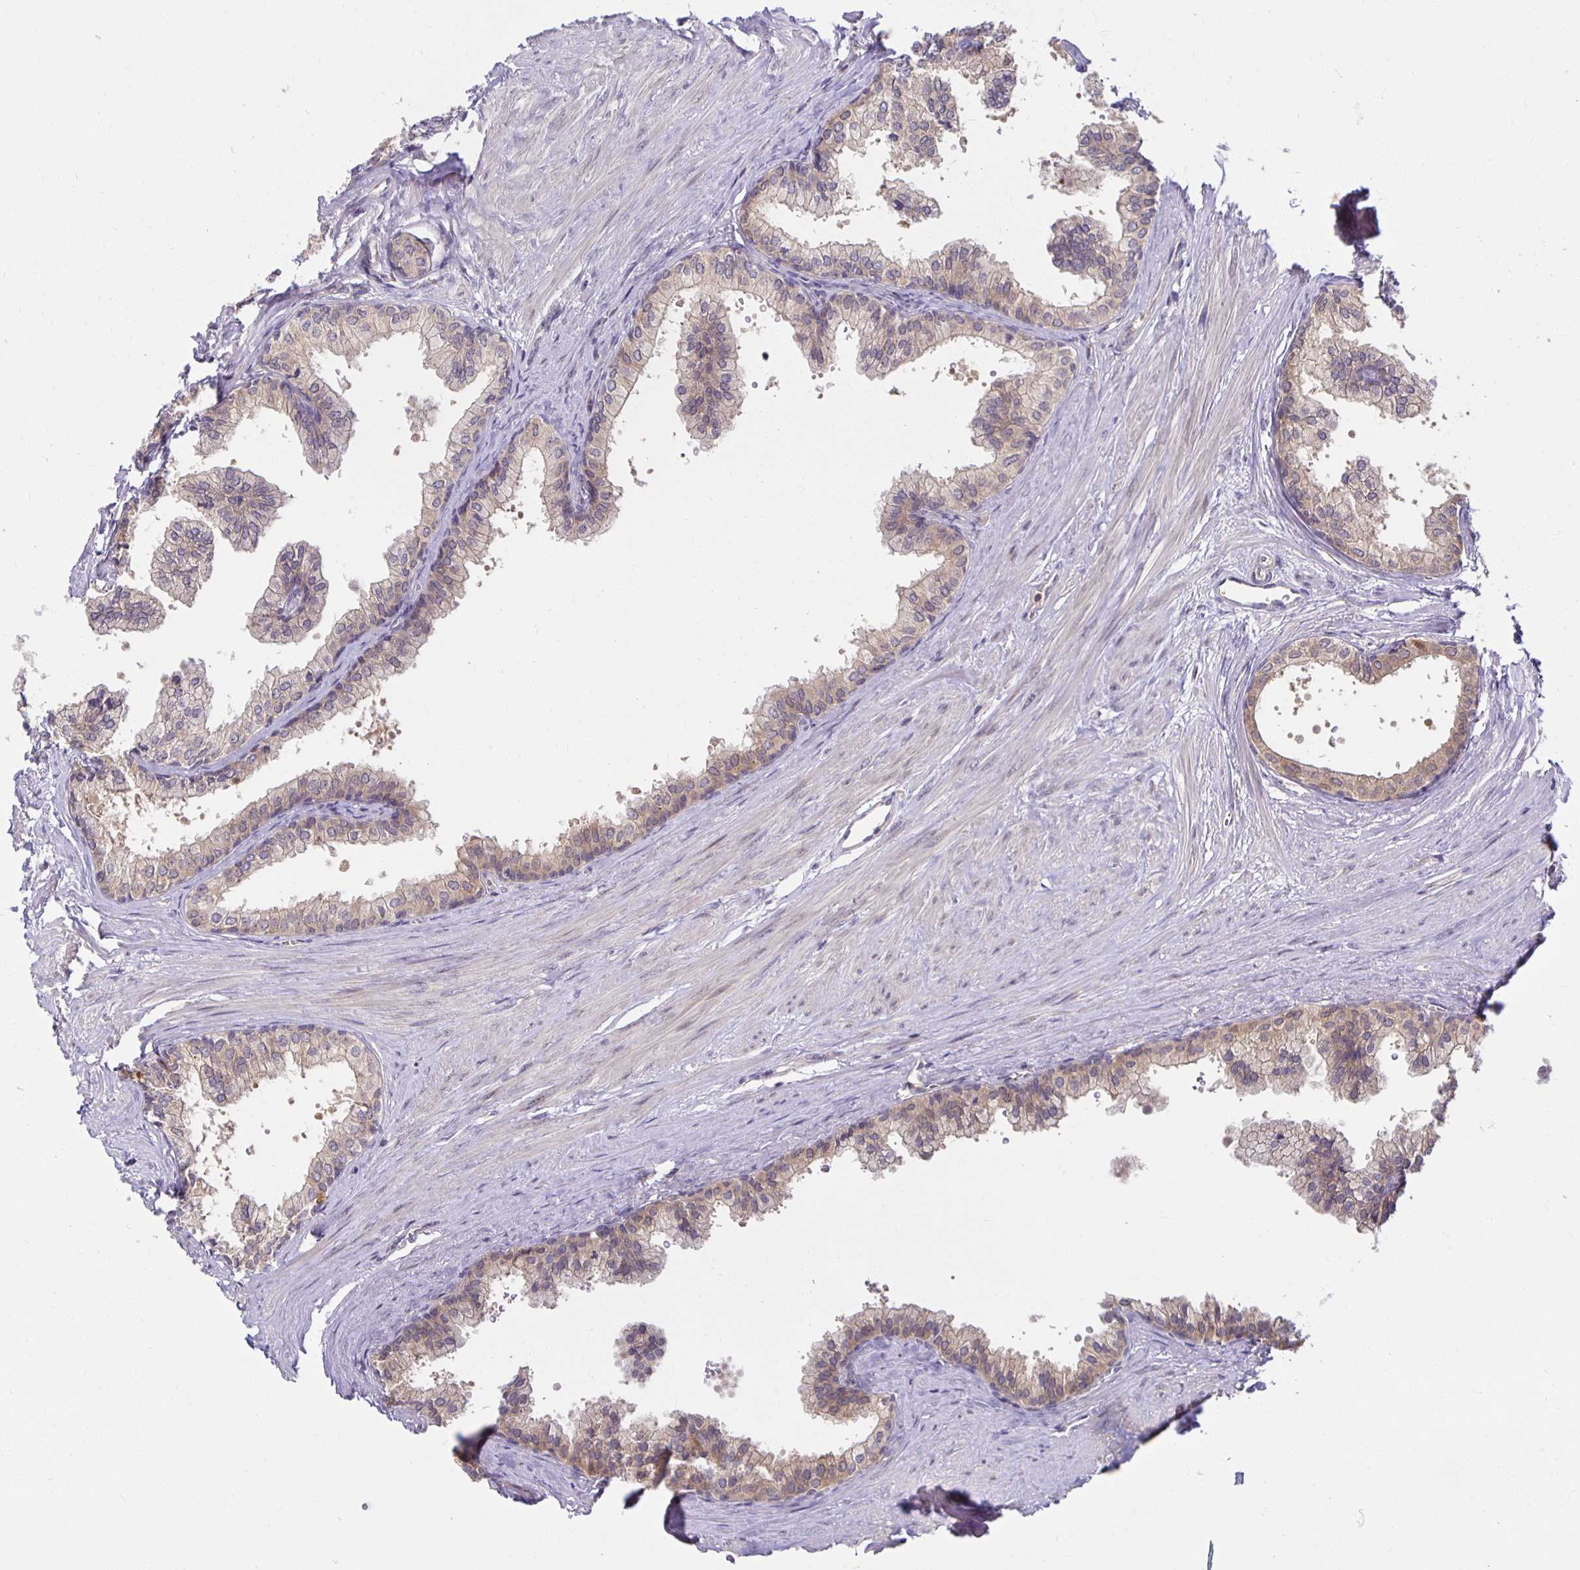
{"staining": {"intensity": "moderate", "quantity": "25%-75%", "location": "cytoplasmic/membranous"}, "tissue": "prostate", "cell_type": "Glandular cells", "image_type": "normal", "snomed": [{"axis": "morphology", "description": "Normal tissue, NOS"}, {"axis": "topography", "description": "Prostate"}, {"axis": "topography", "description": "Peripheral nerve tissue"}], "caption": "Protein expression analysis of benign prostate displays moderate cytoplasmic/membranous staining in approximately 25%-75% of glandular cells.", "gene": "MIEN1", "patient": {"sex": "male", "age": 55}}